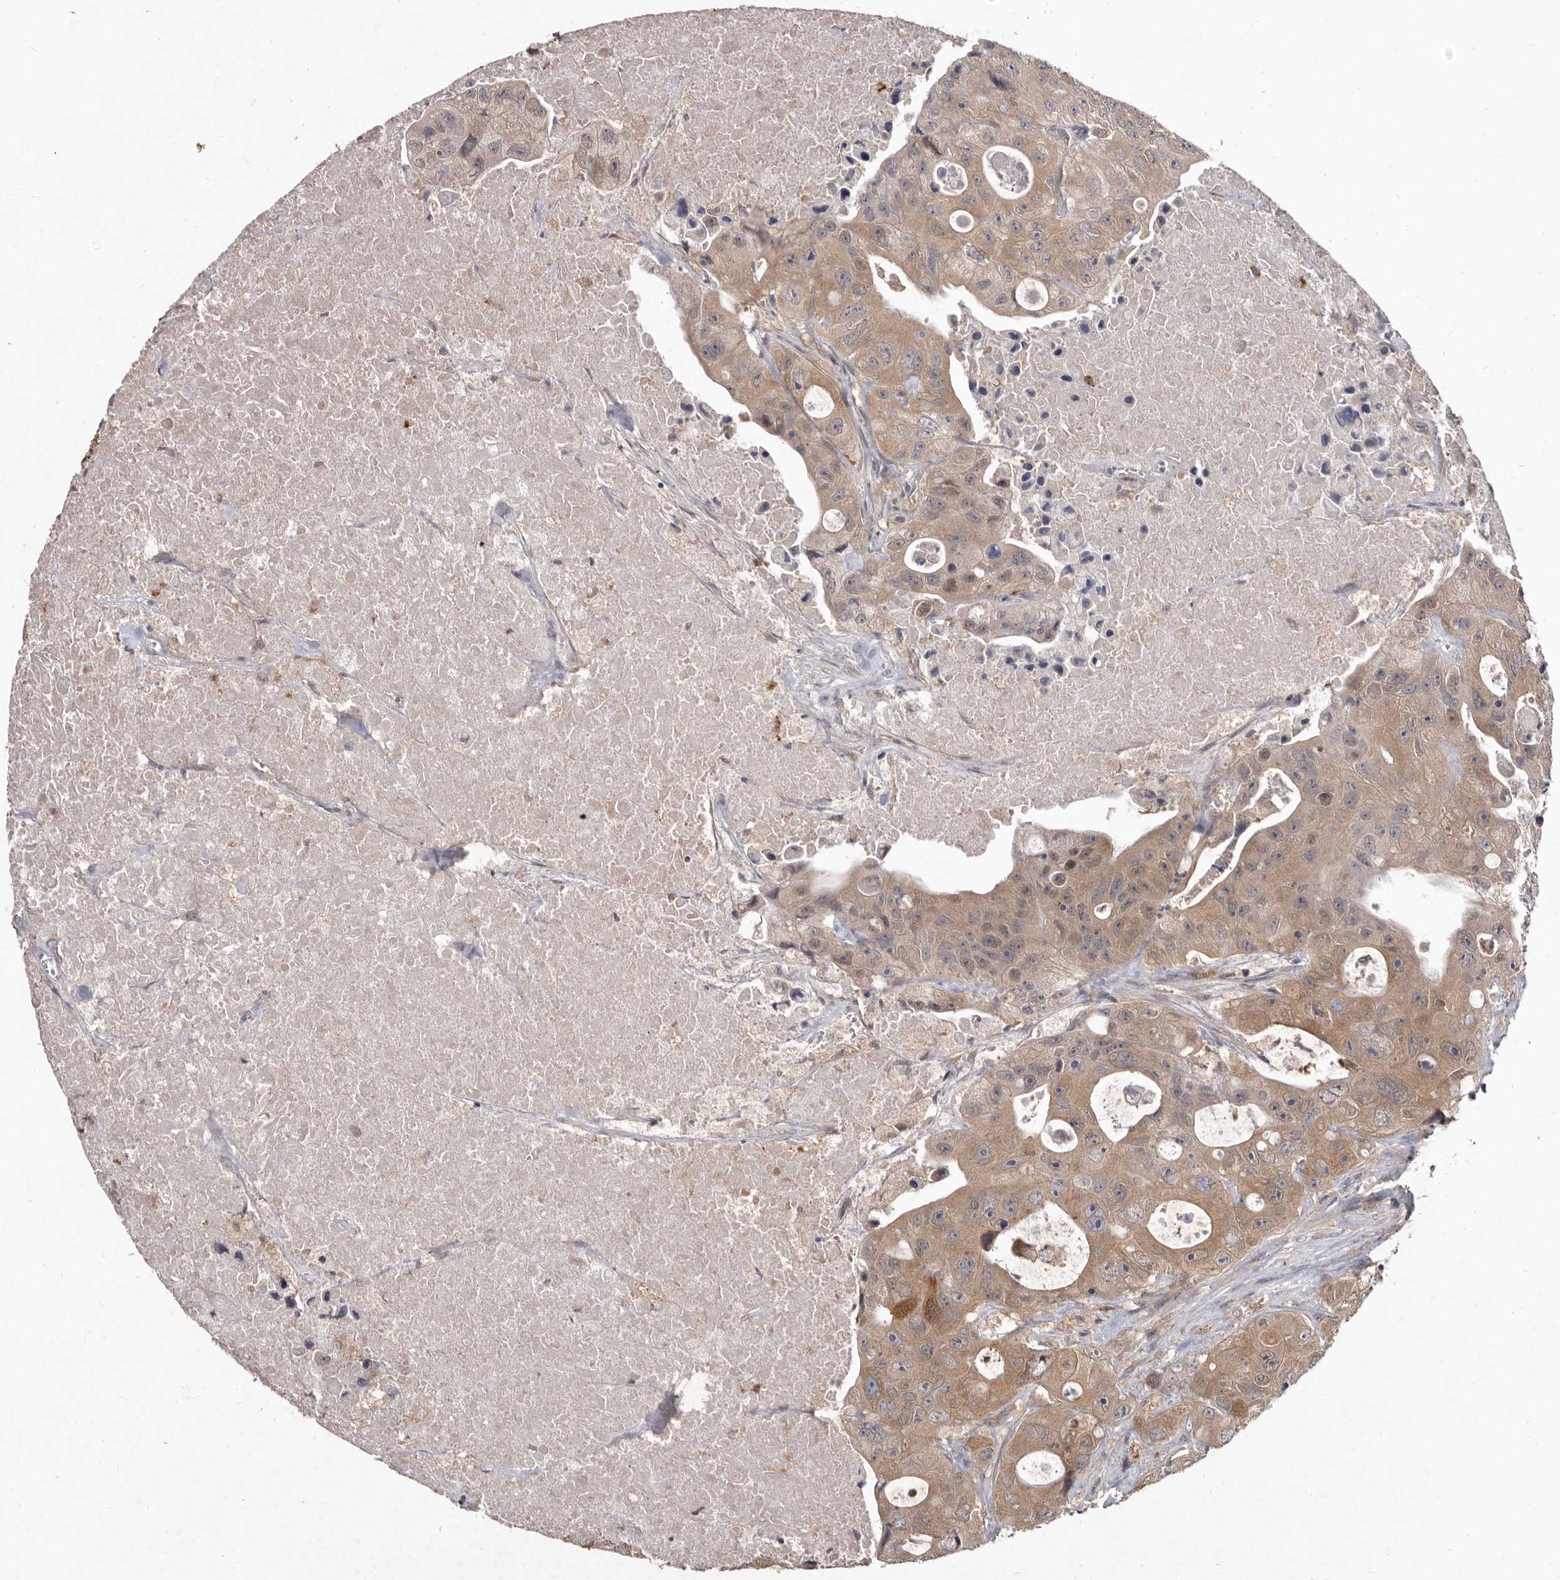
{"staining": {"intensity": "moderate", "quantity": ">75%", "location": "cytoplasmic/membranous"}, "tissue": "colorectal cancer", "cell_type": "Tumor cells", "image_type": "cancer", "snomed": [{"axis": "morphology", "description": "Adenocarcinoma, NOS"}, {"axis": "topography", "description": "Colon"}], "caption": "Colorectal adenocarcinoma stained with DAB immunohistochemistry (IHC) reveals medium levels of moderate cytoplasmic/membranous expression in approximately >75% of tumor cells.", "gene": "ACLY", "patient": {"sex": "female", "age": 46}}